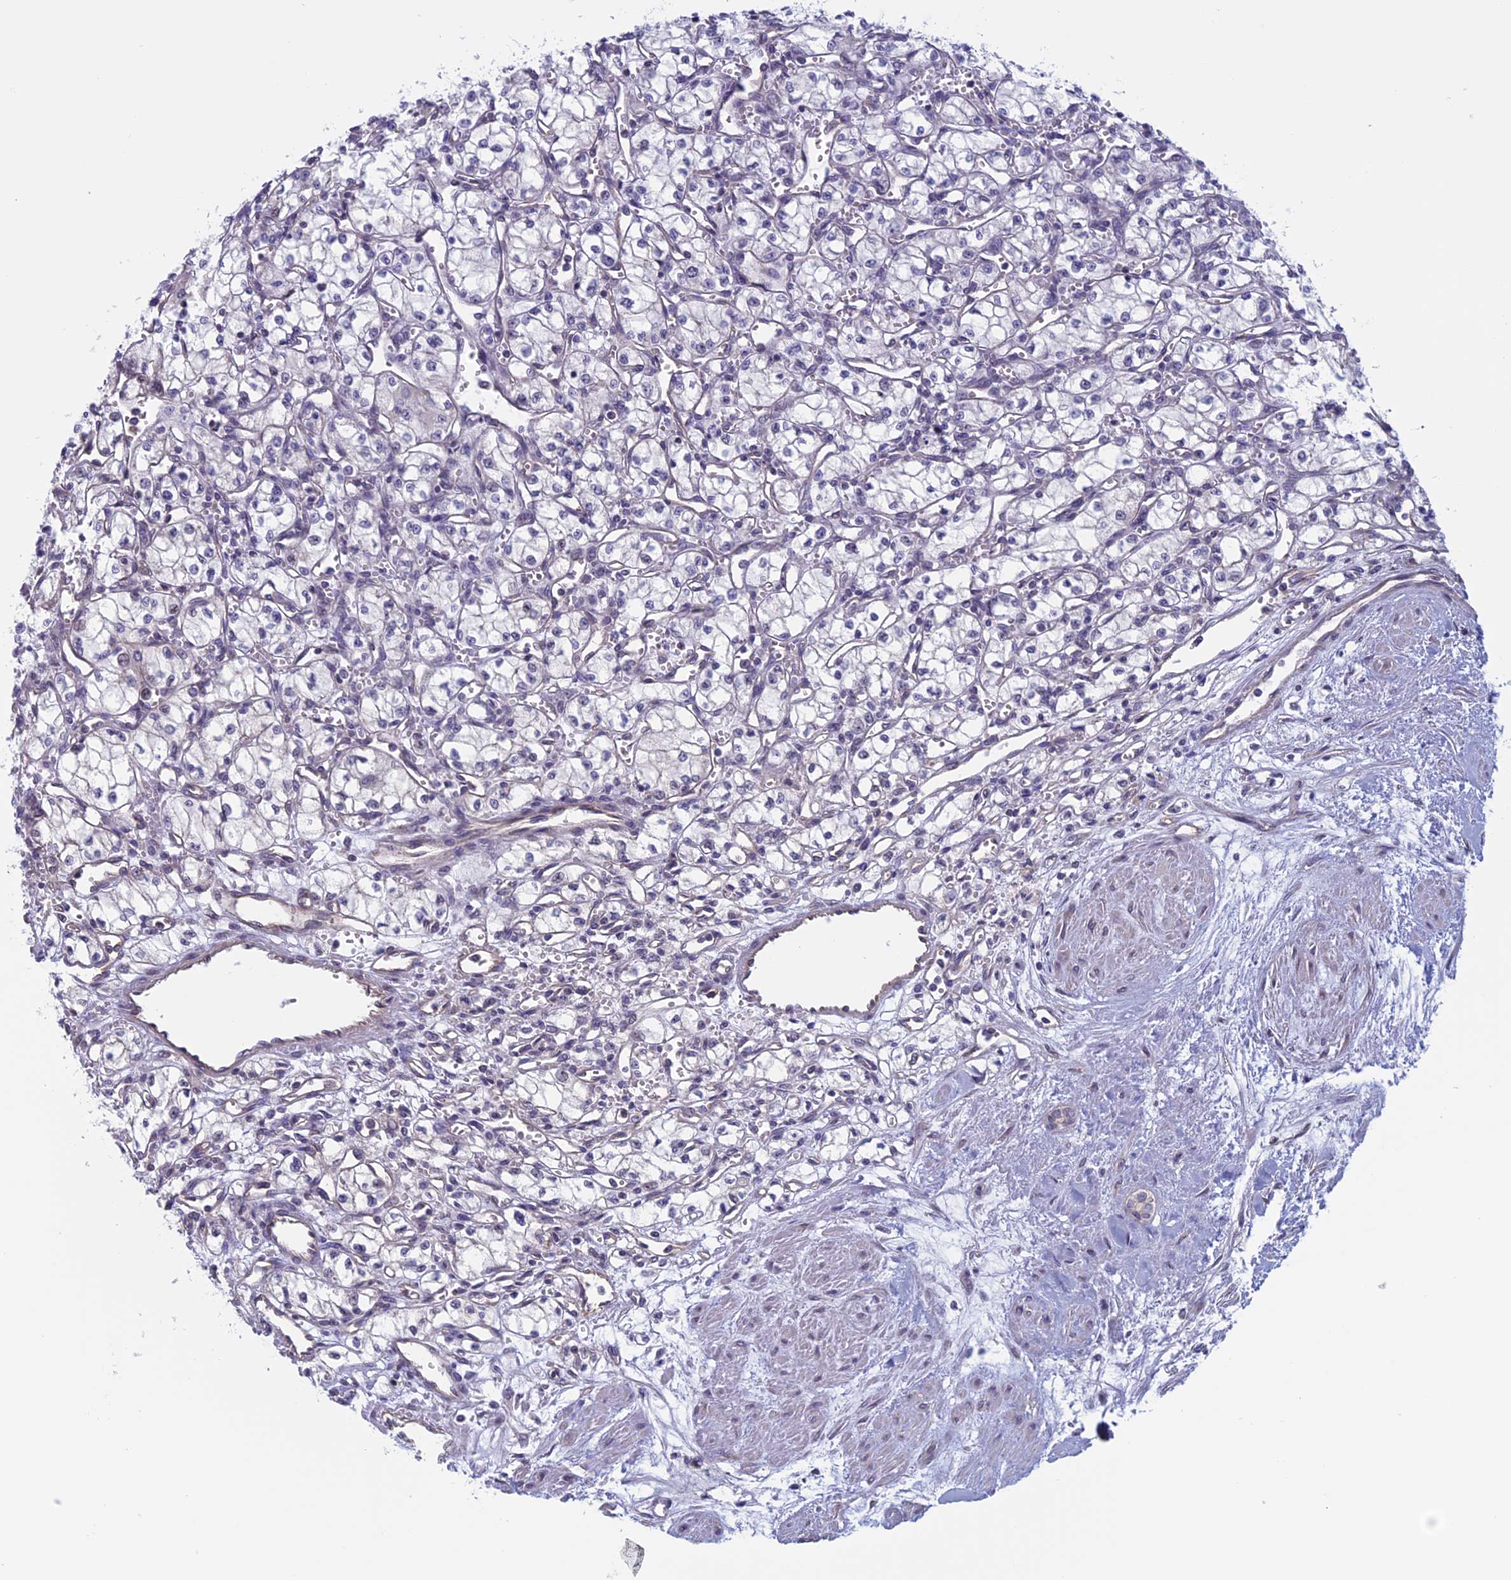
{"staining": {"intensity": "negative", "quantity": "none", "location": "none"}, "tissue": "renal cancer", "cell_type": "Tumor cells", "image_type": "cancer", "snomed": [{"axis": "morphology", "description": "Normal tissue, NOS"}, {"axis": "morphology", "description": "Adenocarcinoma, NOS"}, {"axis": "topography", "description": "Kidney"}], "caption": "The micrograph exhibits no significant positivity in tumor cells of adenocarcinoma (renal). (DAB IHC, high magnification).", "gene": "SLC1A6", "patient": {"sex": "male", "age": 59}}